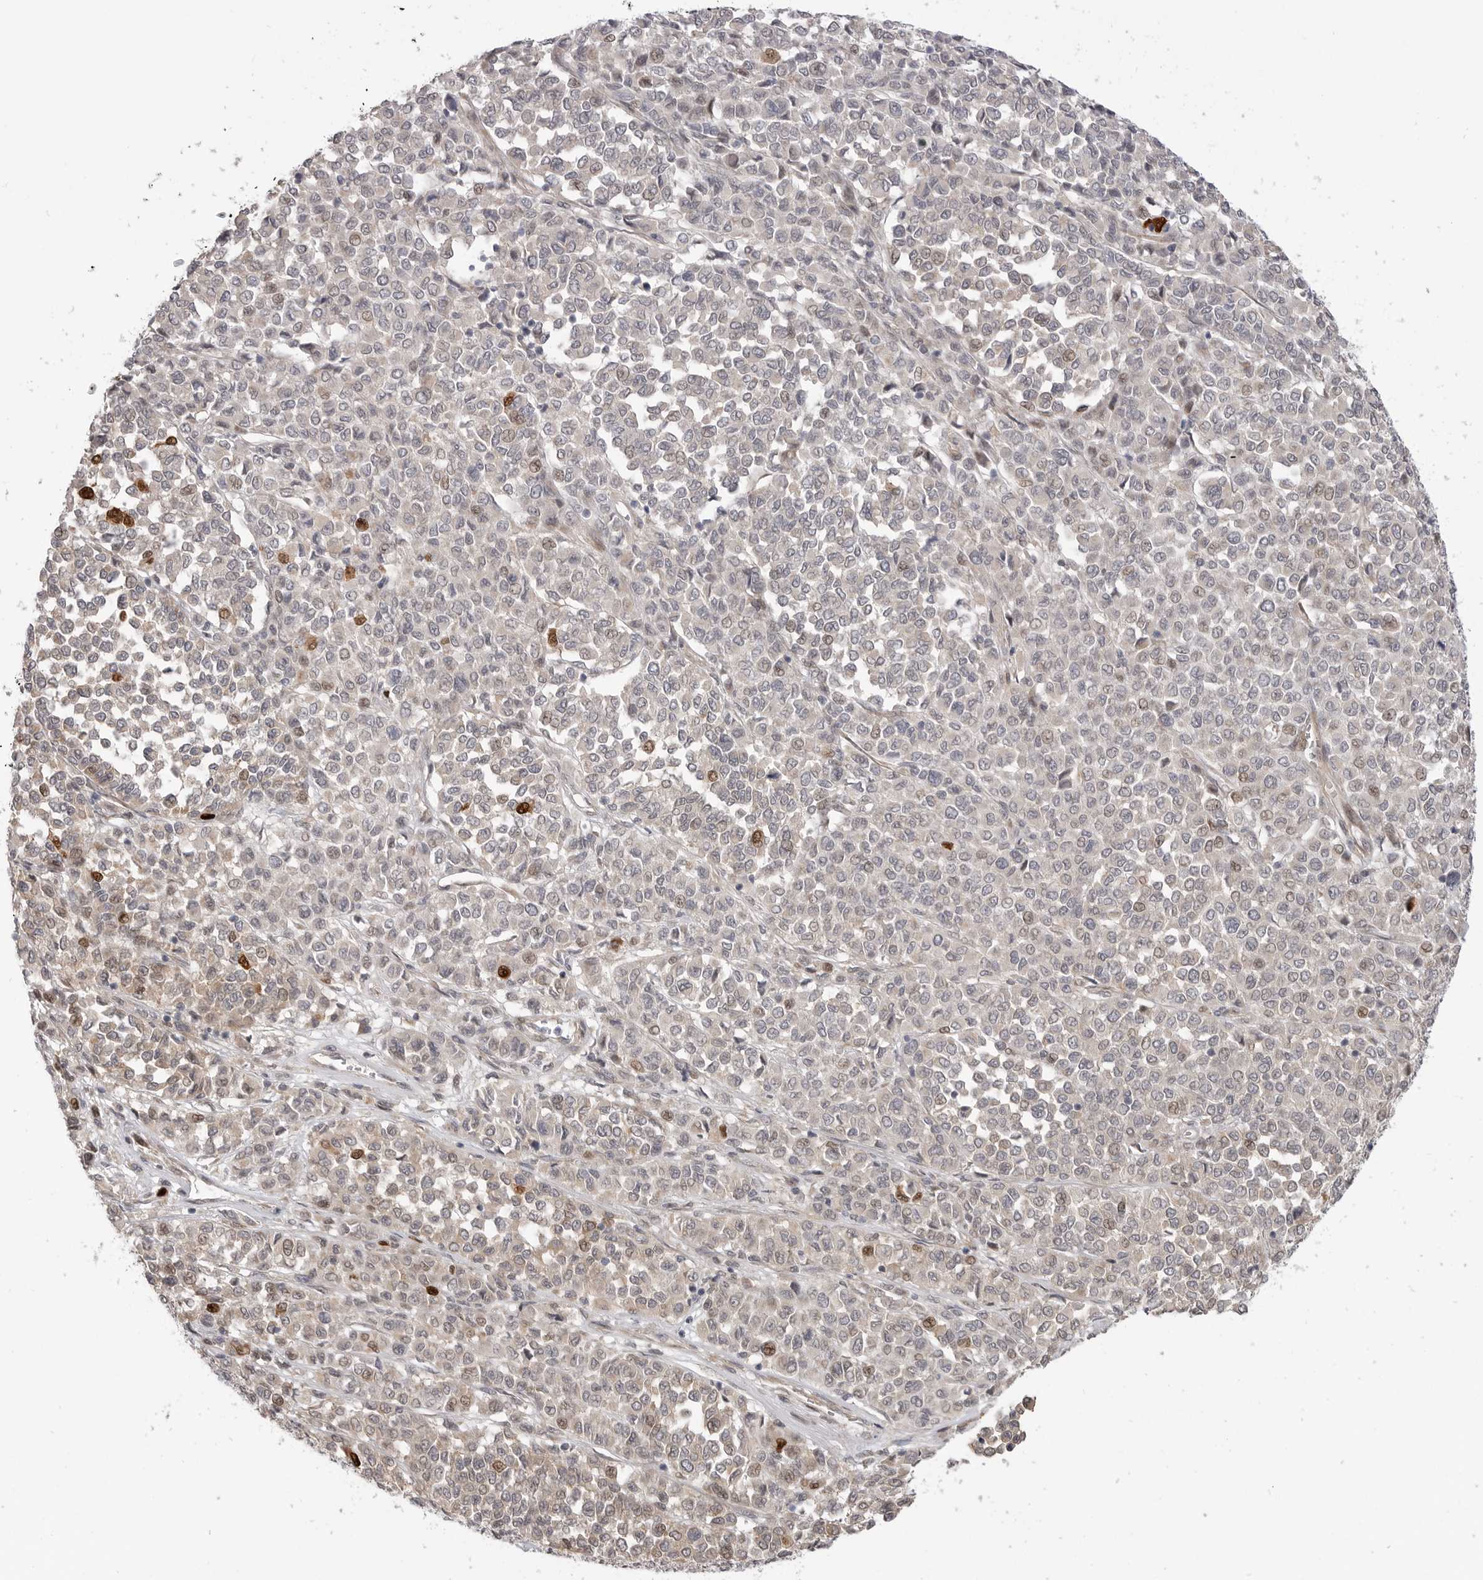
{"staining": {"intensity": "moderate", "quantity": "<25%", "location": "nuclear"}, "tissue": "melanoma", "cell_type": "Tumor cells", "image_type": "cancer", "snomed": [{"axis": "morphology", "description": "Malignant melanoma, Metastatic site"}, {"axis": "topography", "description": "Pancreas"}], "caption": "There is low levels of moderate nuclear positivity in tumor cells of malignant melanoma (metastatic site), as demonstrated by immunohistochemical staining (brown color).", "gene": "GGT6", "patient": {"sex": "female", "age": 30}}